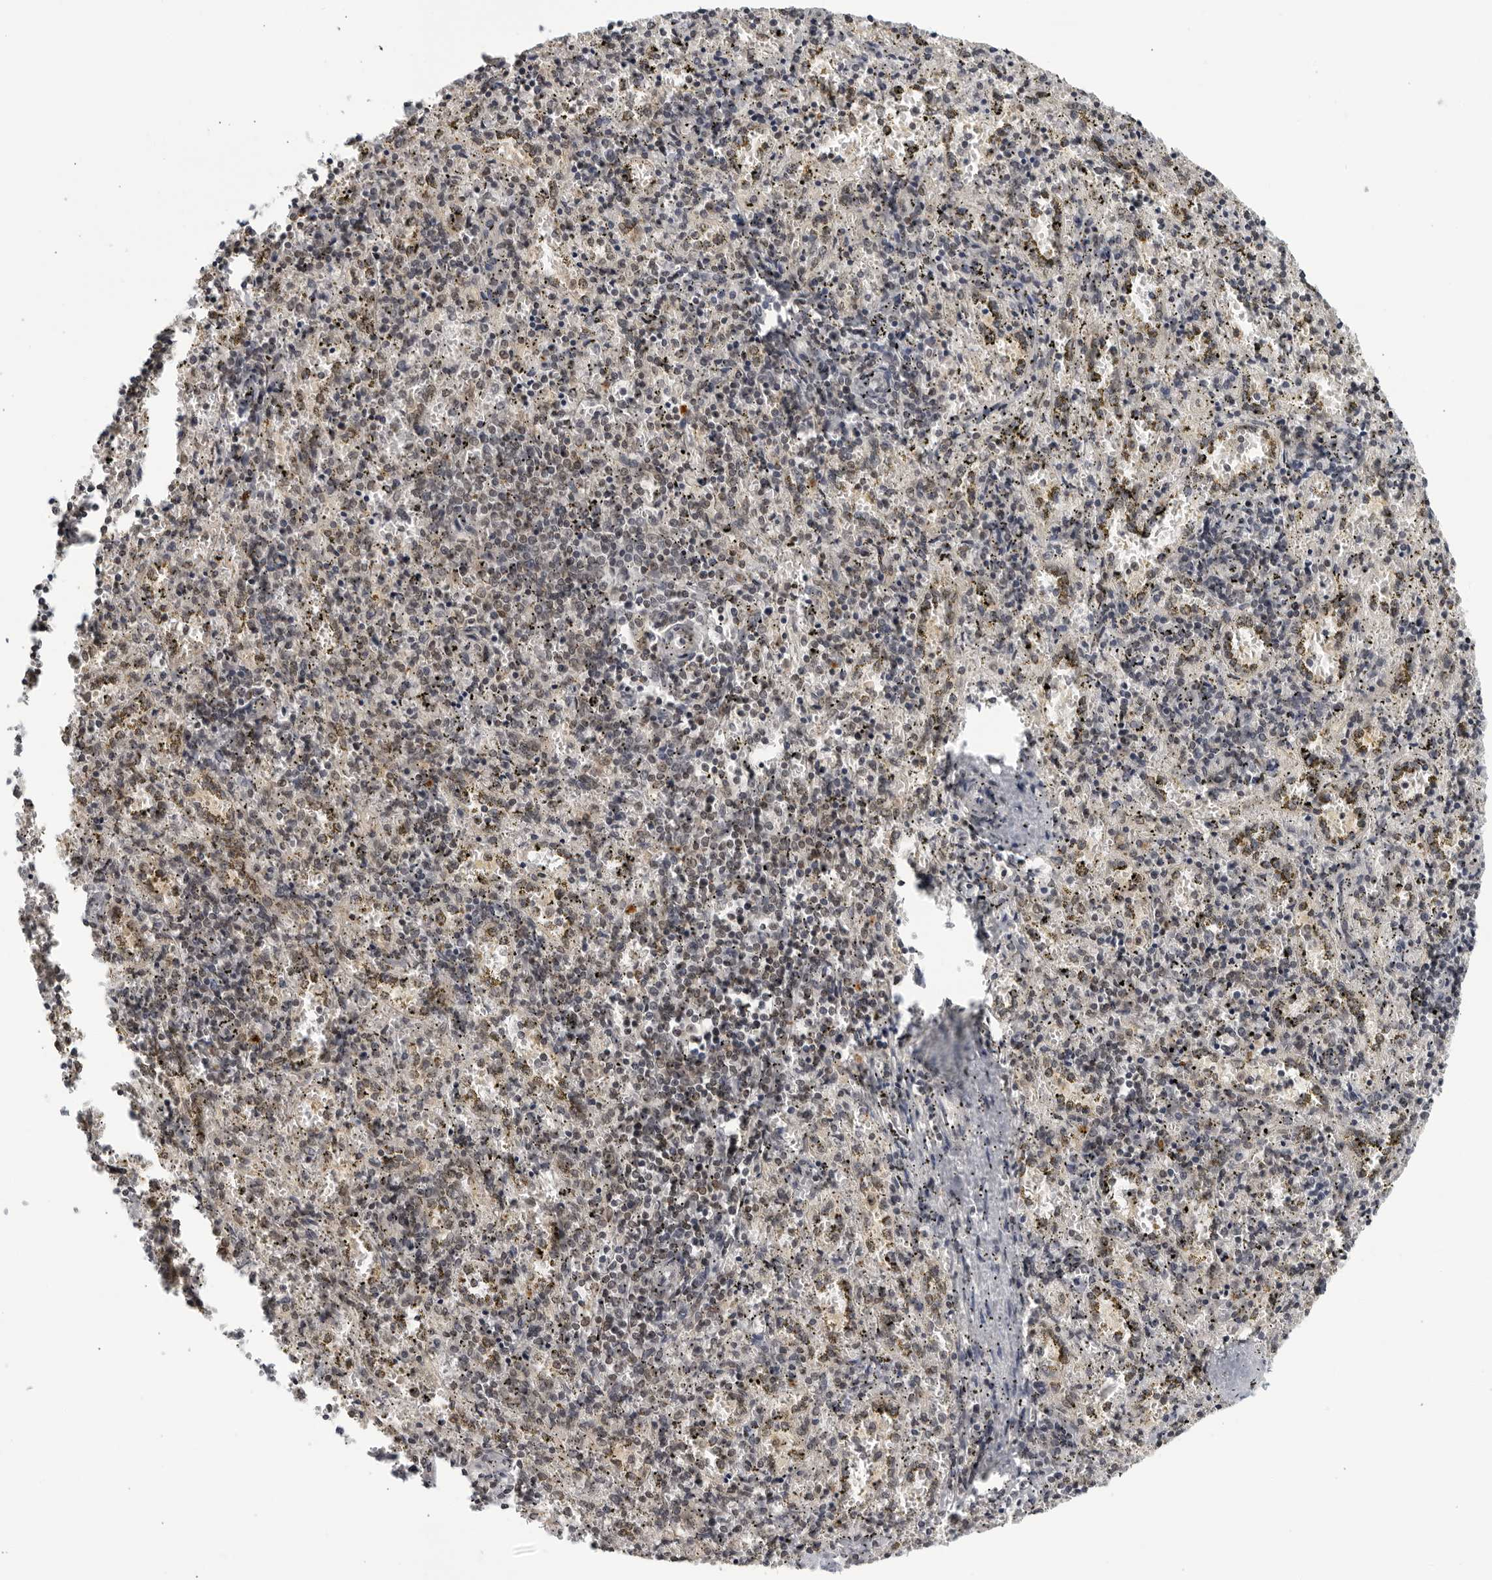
{"staining": {"intensity": "moderate", "quantity": "<25%", "location": "cytoplasmic/membranous,nuclear"}, "tissue": "spleen", "cell_type": "Cells in red pulp", "image_type": "normal", "snomed": [{"axis": "morphology", "description": "Normal tissue, NOS"}, {"axis": "topography", "description": "Spleen"}], "caption": "Human spleen stained with a protein marker exhibits moderate staining in cells in red pulp.", "gene": "CC2D1B", "patient": {"sex": "male", "age": 11}}